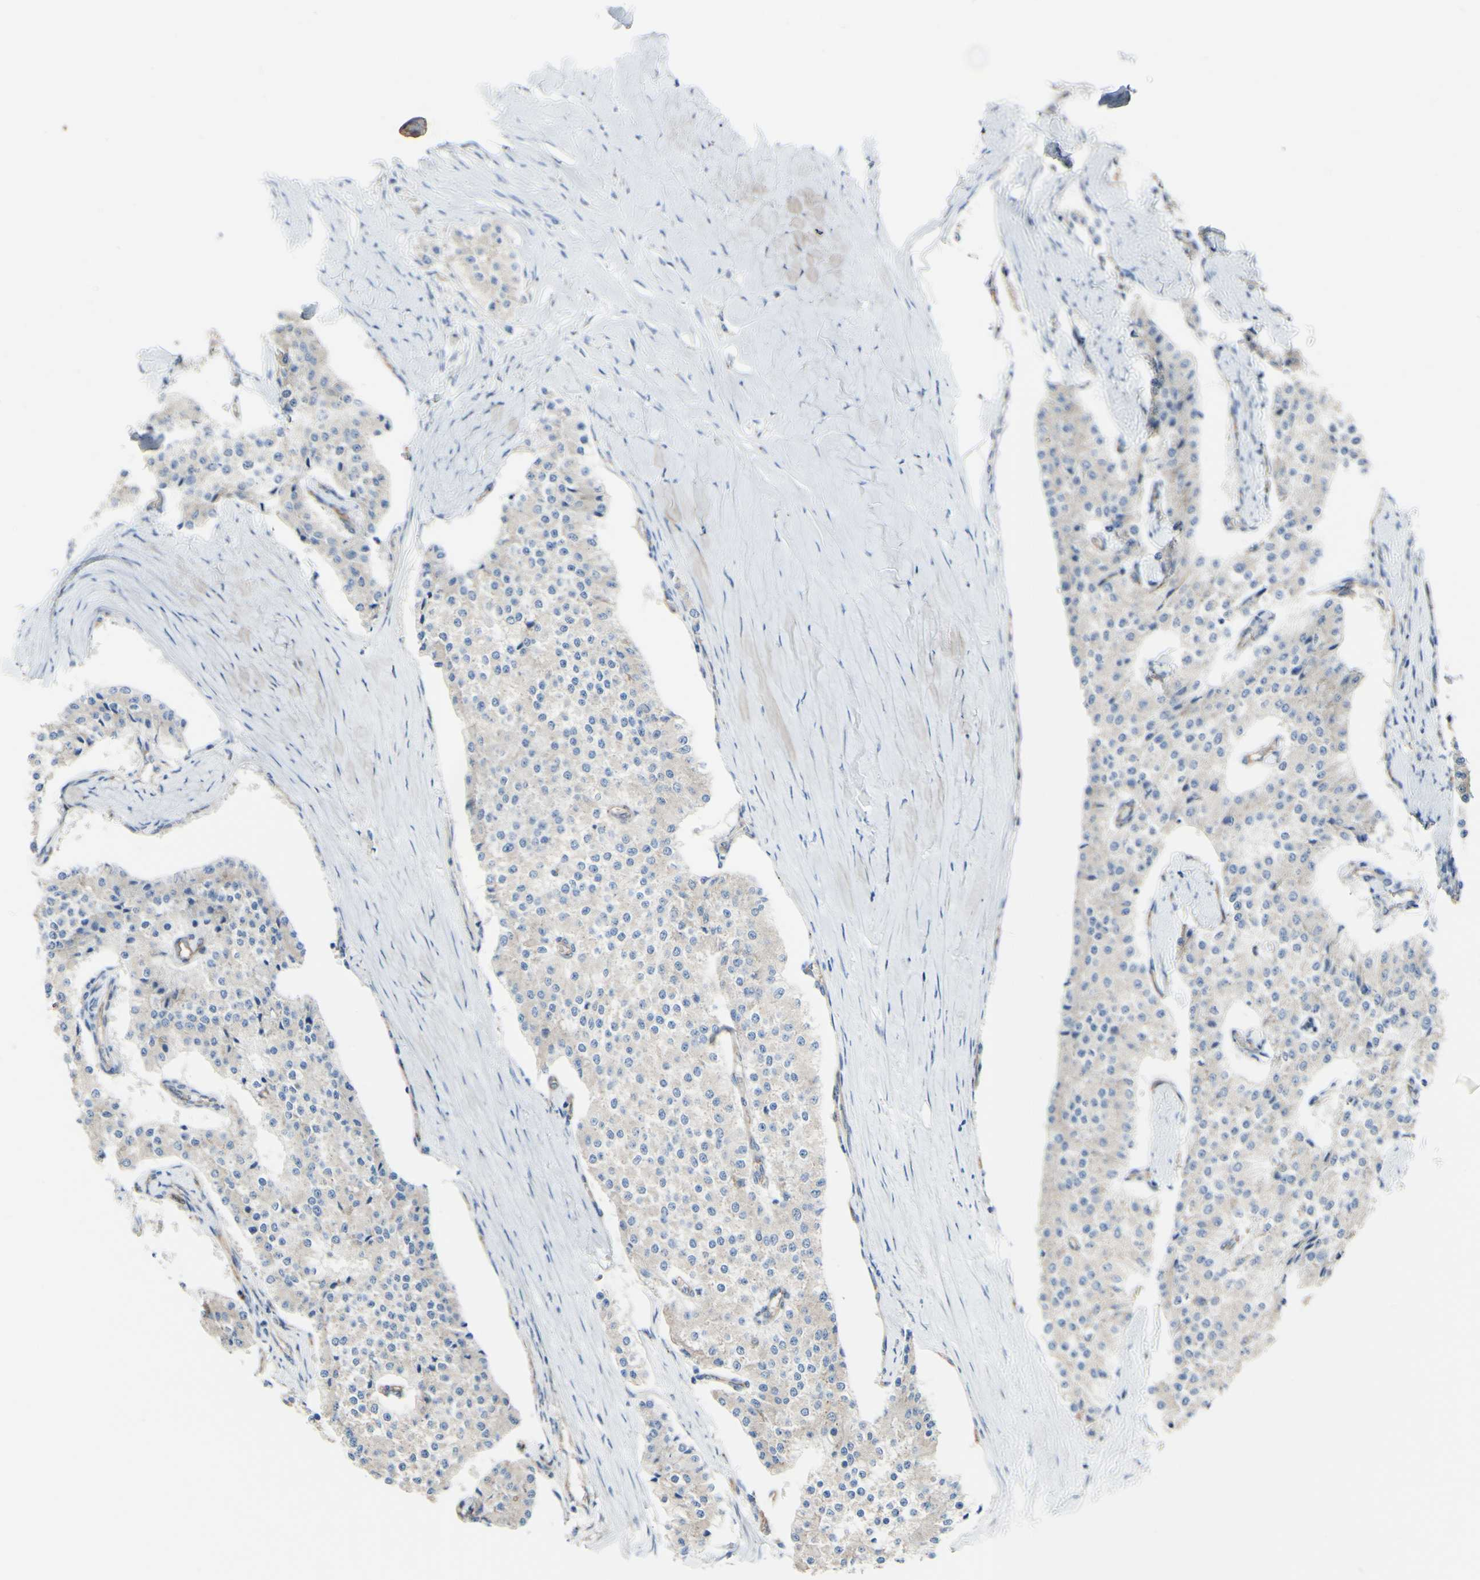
{"staining": {"intensity": "weak", "quantity": "25%-75%", "location": "cytoplasmic/membranous"}, "tissue": "carcinoid", "cell_type": "Tumor cells", "image_type": "cancer", "snomed": [{"axis": "morphology", "description": "Carcinoid, malignant, NOS"}, {"axis": "topography", "description": "Colon"}], "caption": "Malignant carcinoid stained with immunohistochemistry (IHC) displays weak cytoplasmic/membranous staining in approximately 25%-75% of tumor cells.", "gene": "LRIG3", "patient": {"sex": "female", "age": 52}}